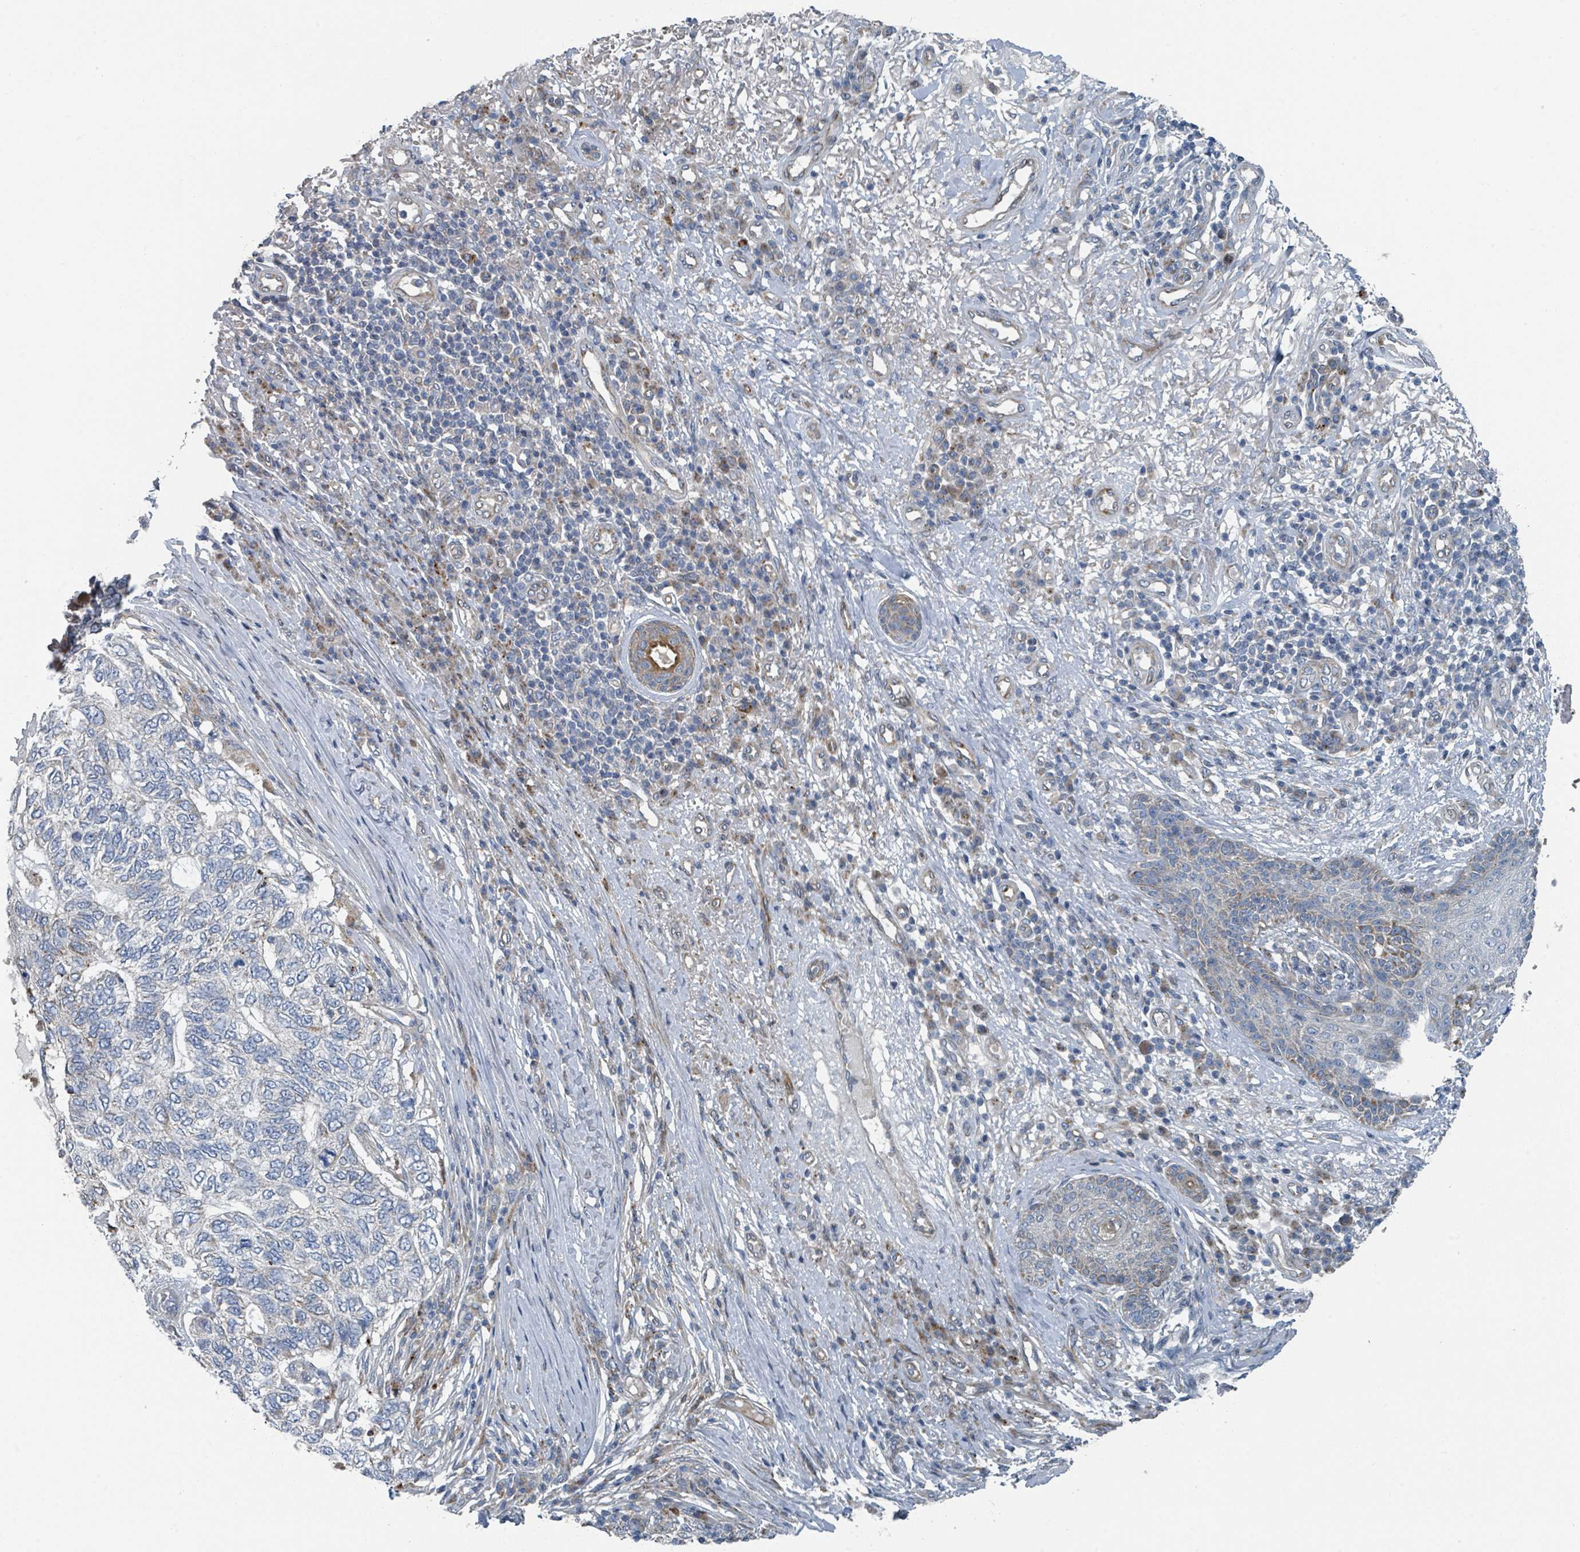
{"staining": {"intensity": "negative", "quantity": "none", "location": "none"}, "tissue": "skin cancer", "cell_type": "Tumor cells", "image_type": "cancer", "snomed": [{"axis": "morphology", "description": "Basal cell carcinoma"}, {"axis": "topography", "description": "Skin"}], "caption": "Protein analysis of skin basal cell carcinoma displays no significant expression in tumor cells.", "gene": "DIPK2A", "patient": {"sex": "female", "age": 65}}